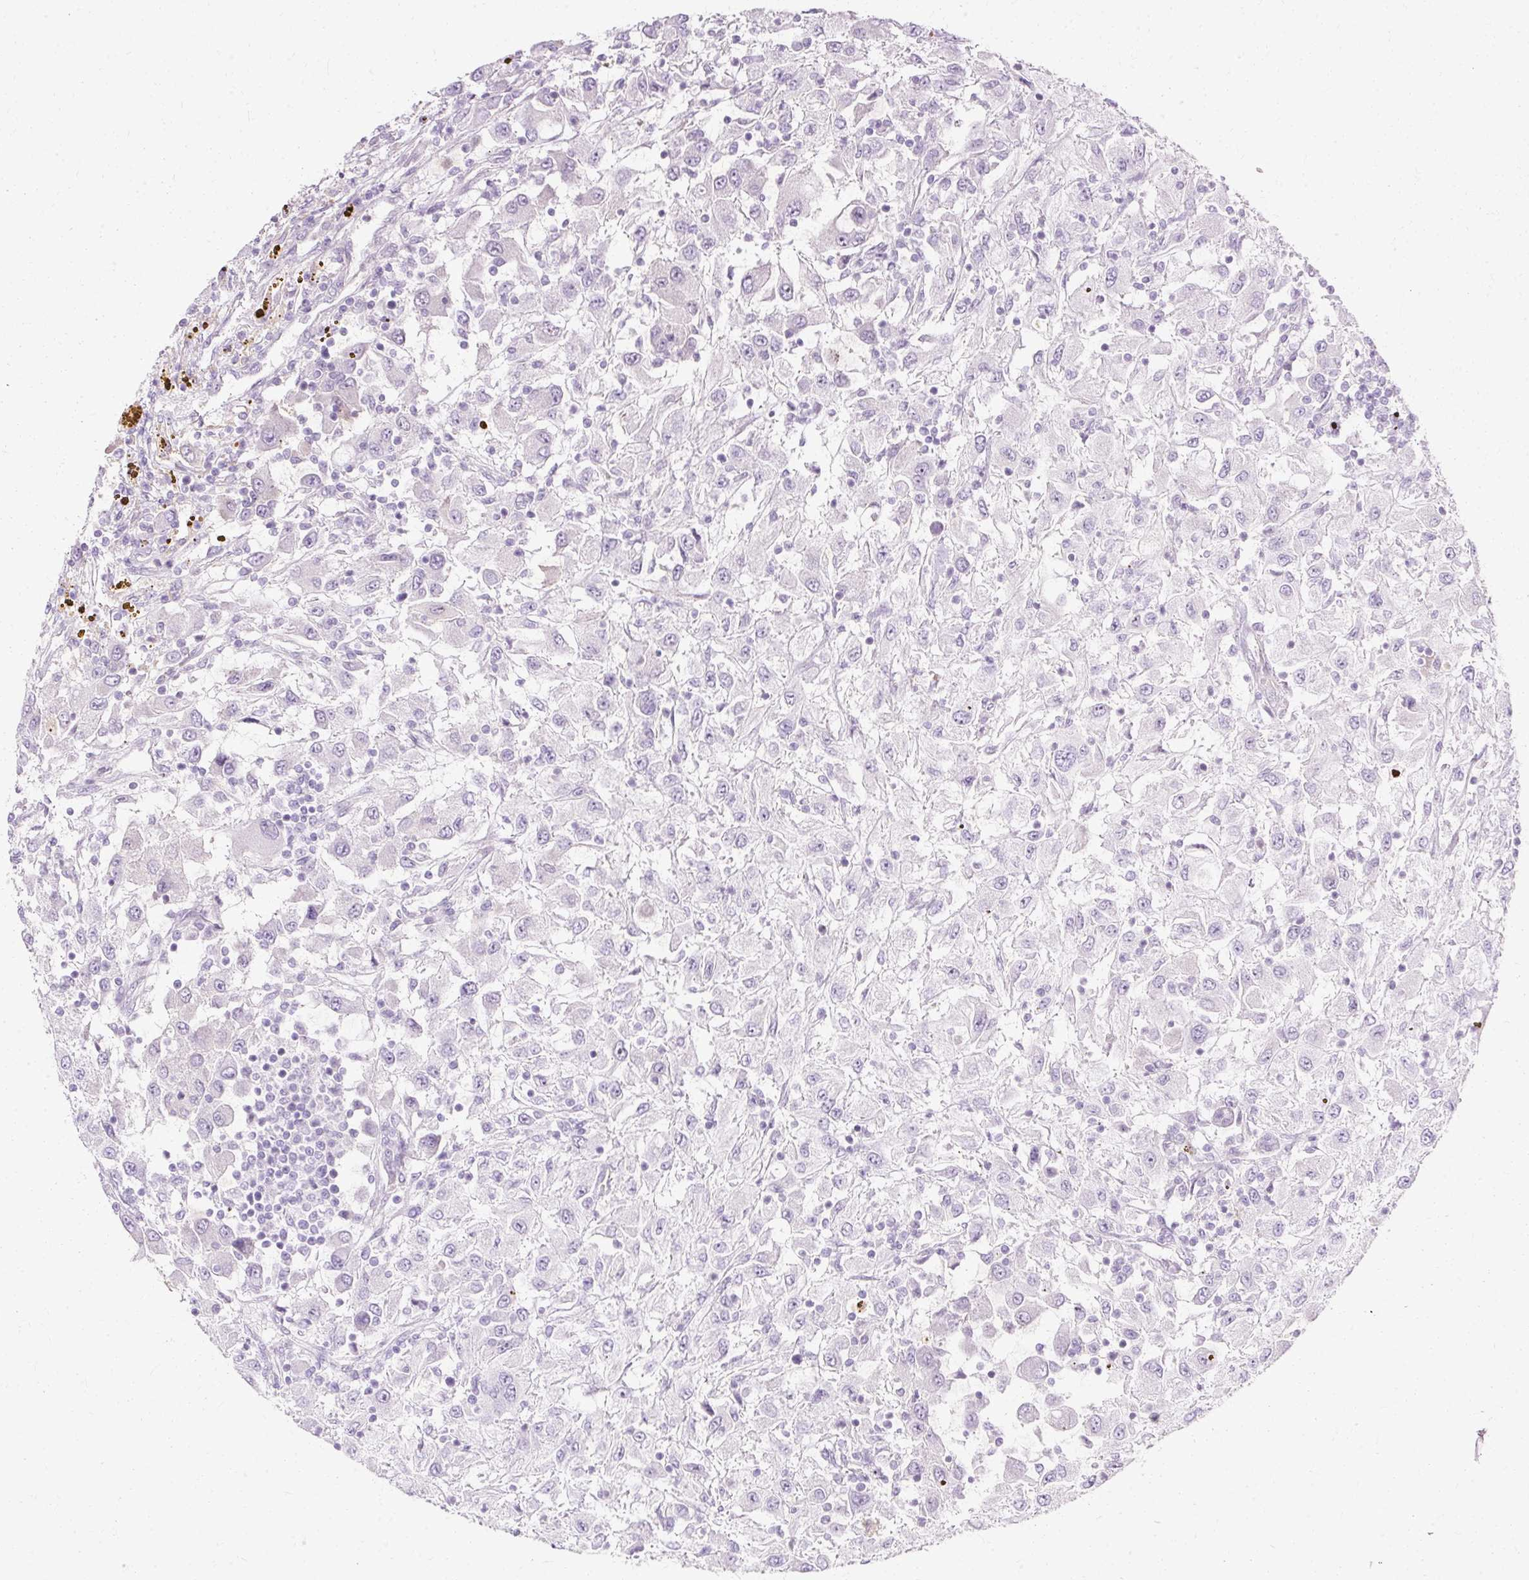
{"staining": {"intensity": "weak", "quantity": "<25%", "location": "cytoplasmic/membranous"}, "tissue": "renal cancer", "cell_type": "Tumor cells", "image_type": "cancer", "snomed": [{"axis": "morphology", "description": "Adenocarcinoma, NOS"}, {"axis": "topography", "description": "Kidney"}], "caption": "This is an IHC histopathology image of human renal adenocarcinoma. There is no staining in tumor cells.", "gene": "CNN3", "patient": {"sex": "female", "age": 67}}